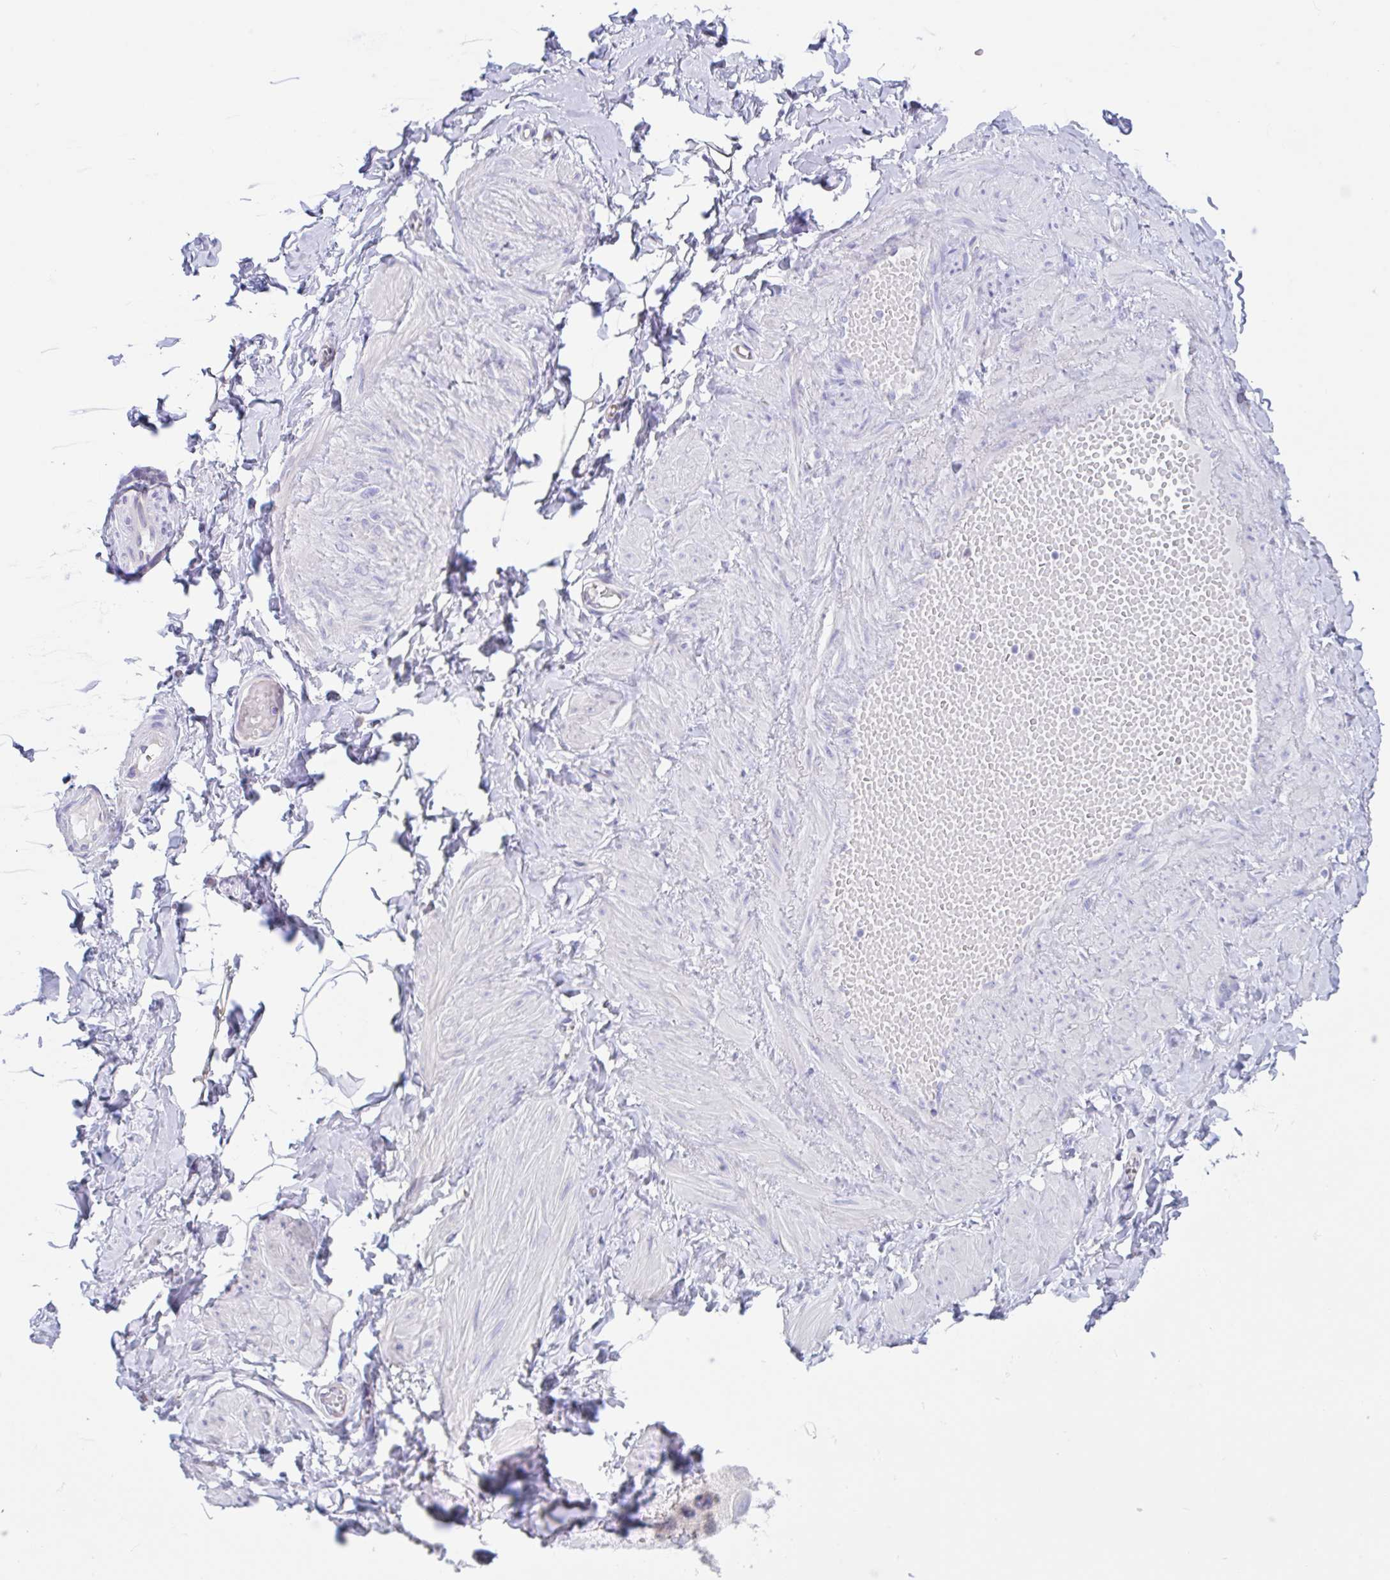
{"staining": {"intensity": "negative", "quantity": "none", "location": "none"}, "tissue": "soft tissue", "cell_type": "Fibroblasts", "image_type": "normal", "snomed": [{"axis": "morphology", "description": "Normal tissue, NOS"}, {"axis": "topography", "description": "Soft tissue"}, {"axis": "topography", "description": "Adipose tissue"}, {"axis": "topography", "description": "Vascular tissue"}, {"axis": "topography", "description": "Peripheral nerve tissue"}], "caption": "Soft tissue stained for a protein using IHC reveals no staining fibroblasts.", "gene": "OR6N2", "patient": {"sex": "male", "age": 29}}